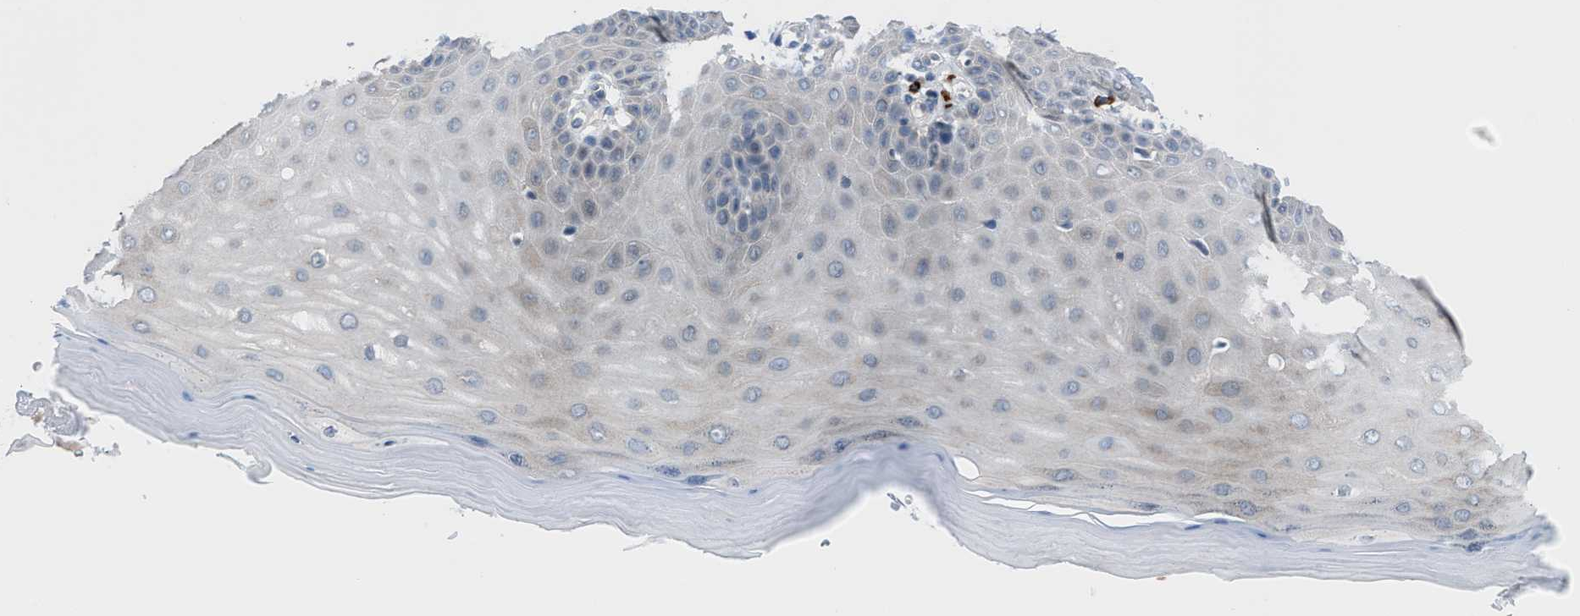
{"staining": {"intensity": "moderate", "quantity": "<25%", "location": "cytoplasmic/membranous"}, "tissue": "cervix", "cell_type": "Glandular cells", "image_type": "normal", "snomed": [{"axis": "morphology", "description": "Normal tissue, NOS"}, {"axis": "topography", "description": "Cervix"}], "caption": "Immunohistochemical staining of normal human cervix demonstrates <25% levels of moderate cytoplasmic/membranous protein expression in approximately <25% of glandular cells. (DAB IHC, brown staining for protein, blue staining for nuclei).", "gene": "TMEM45B", "patient": {"sex": "female", "age": 55}}